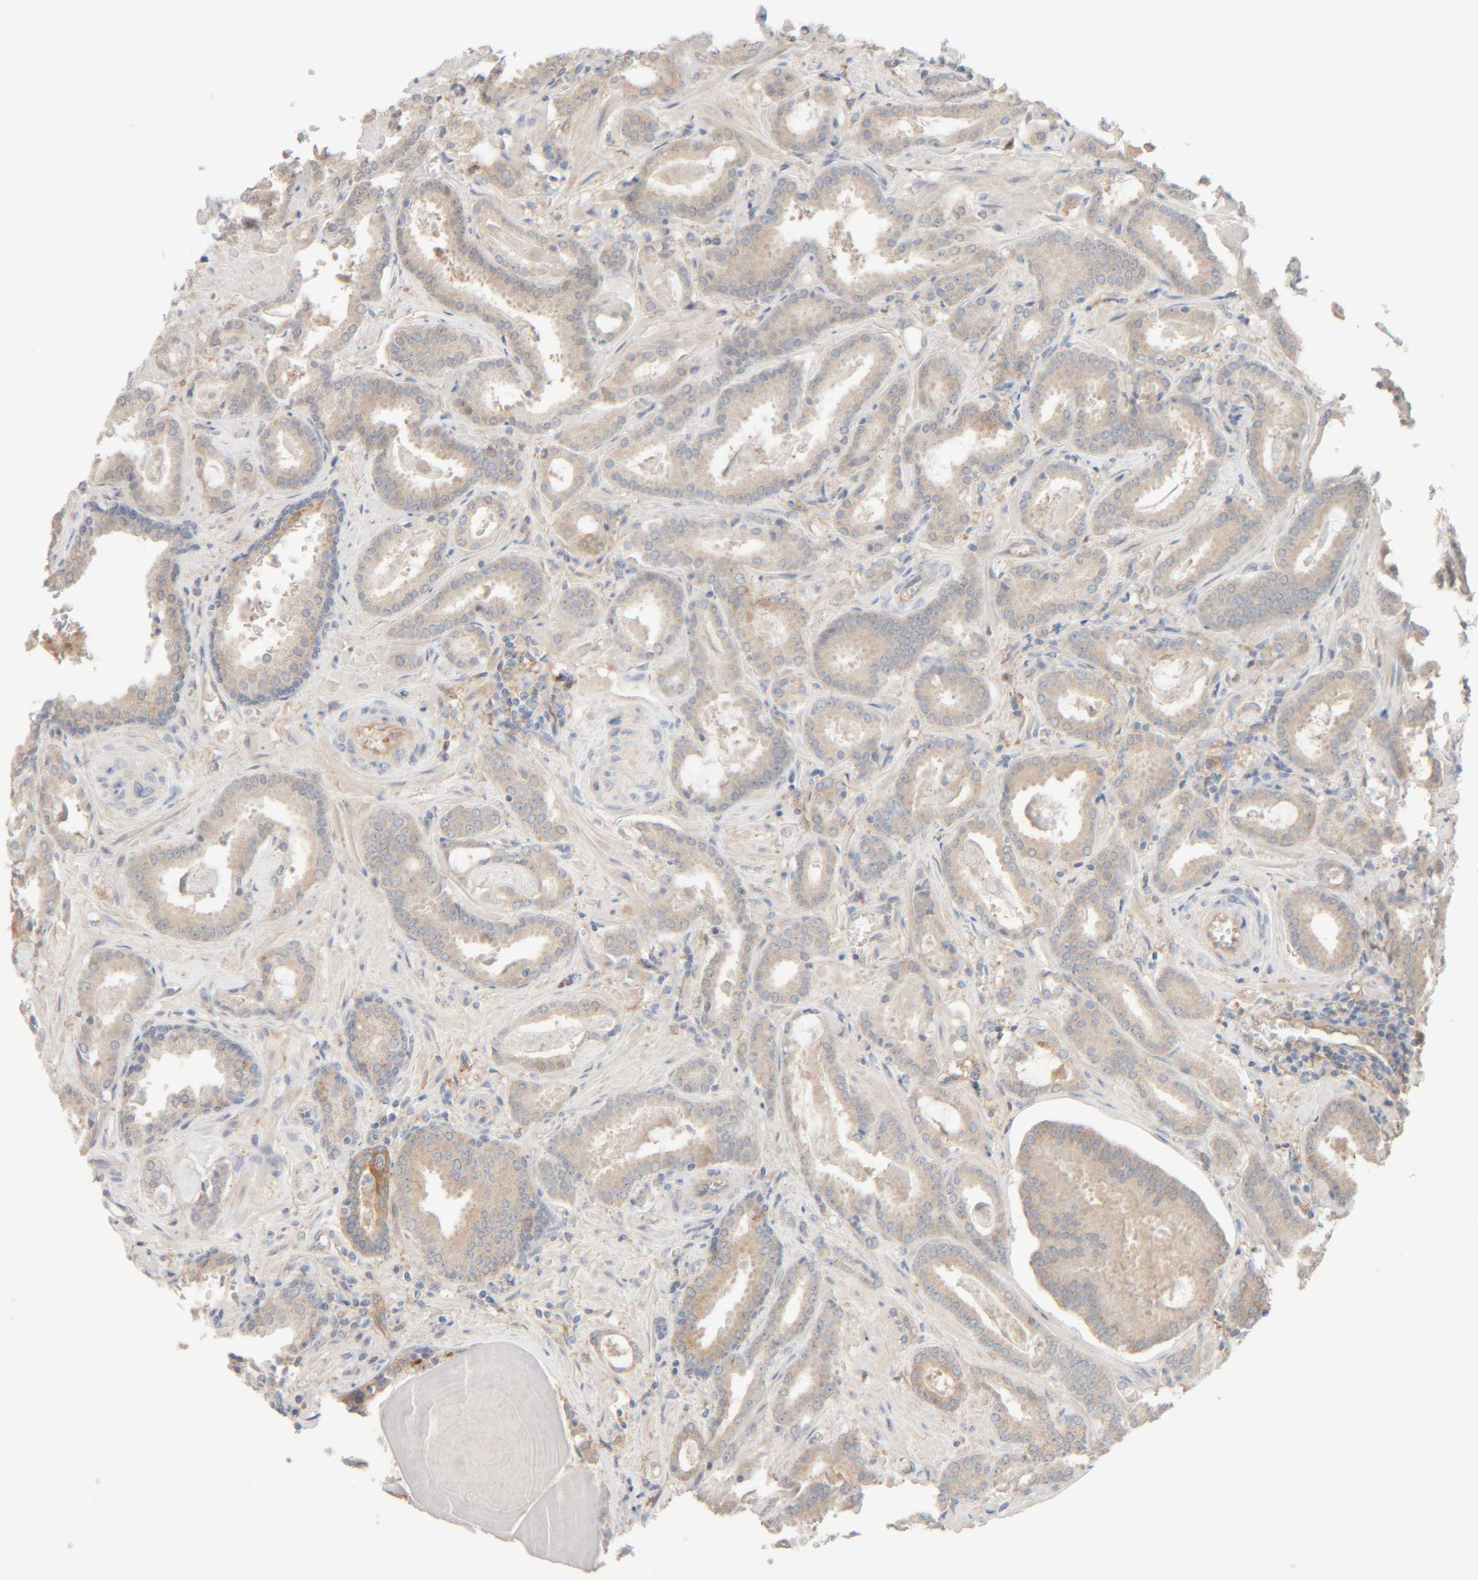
{"staining": {"intensity": "weak", "quantity": "<25%", "location": "cytoplasmic/membranous"}, "tissue": "prostate cancer", "cell_type": "Tumor cells", "image_type": "cancer", "snomed": [{"axis": "morphology", "description": "Adenocarcinoma, Low grade"}, {"axis": "topography", "description": "Prostate"}], "caption": "IHC of prostate cancer exhibits no positivity in tumor cells.", "gene": "TMEM192", "patient": {"sex": "male", "age": 53}}